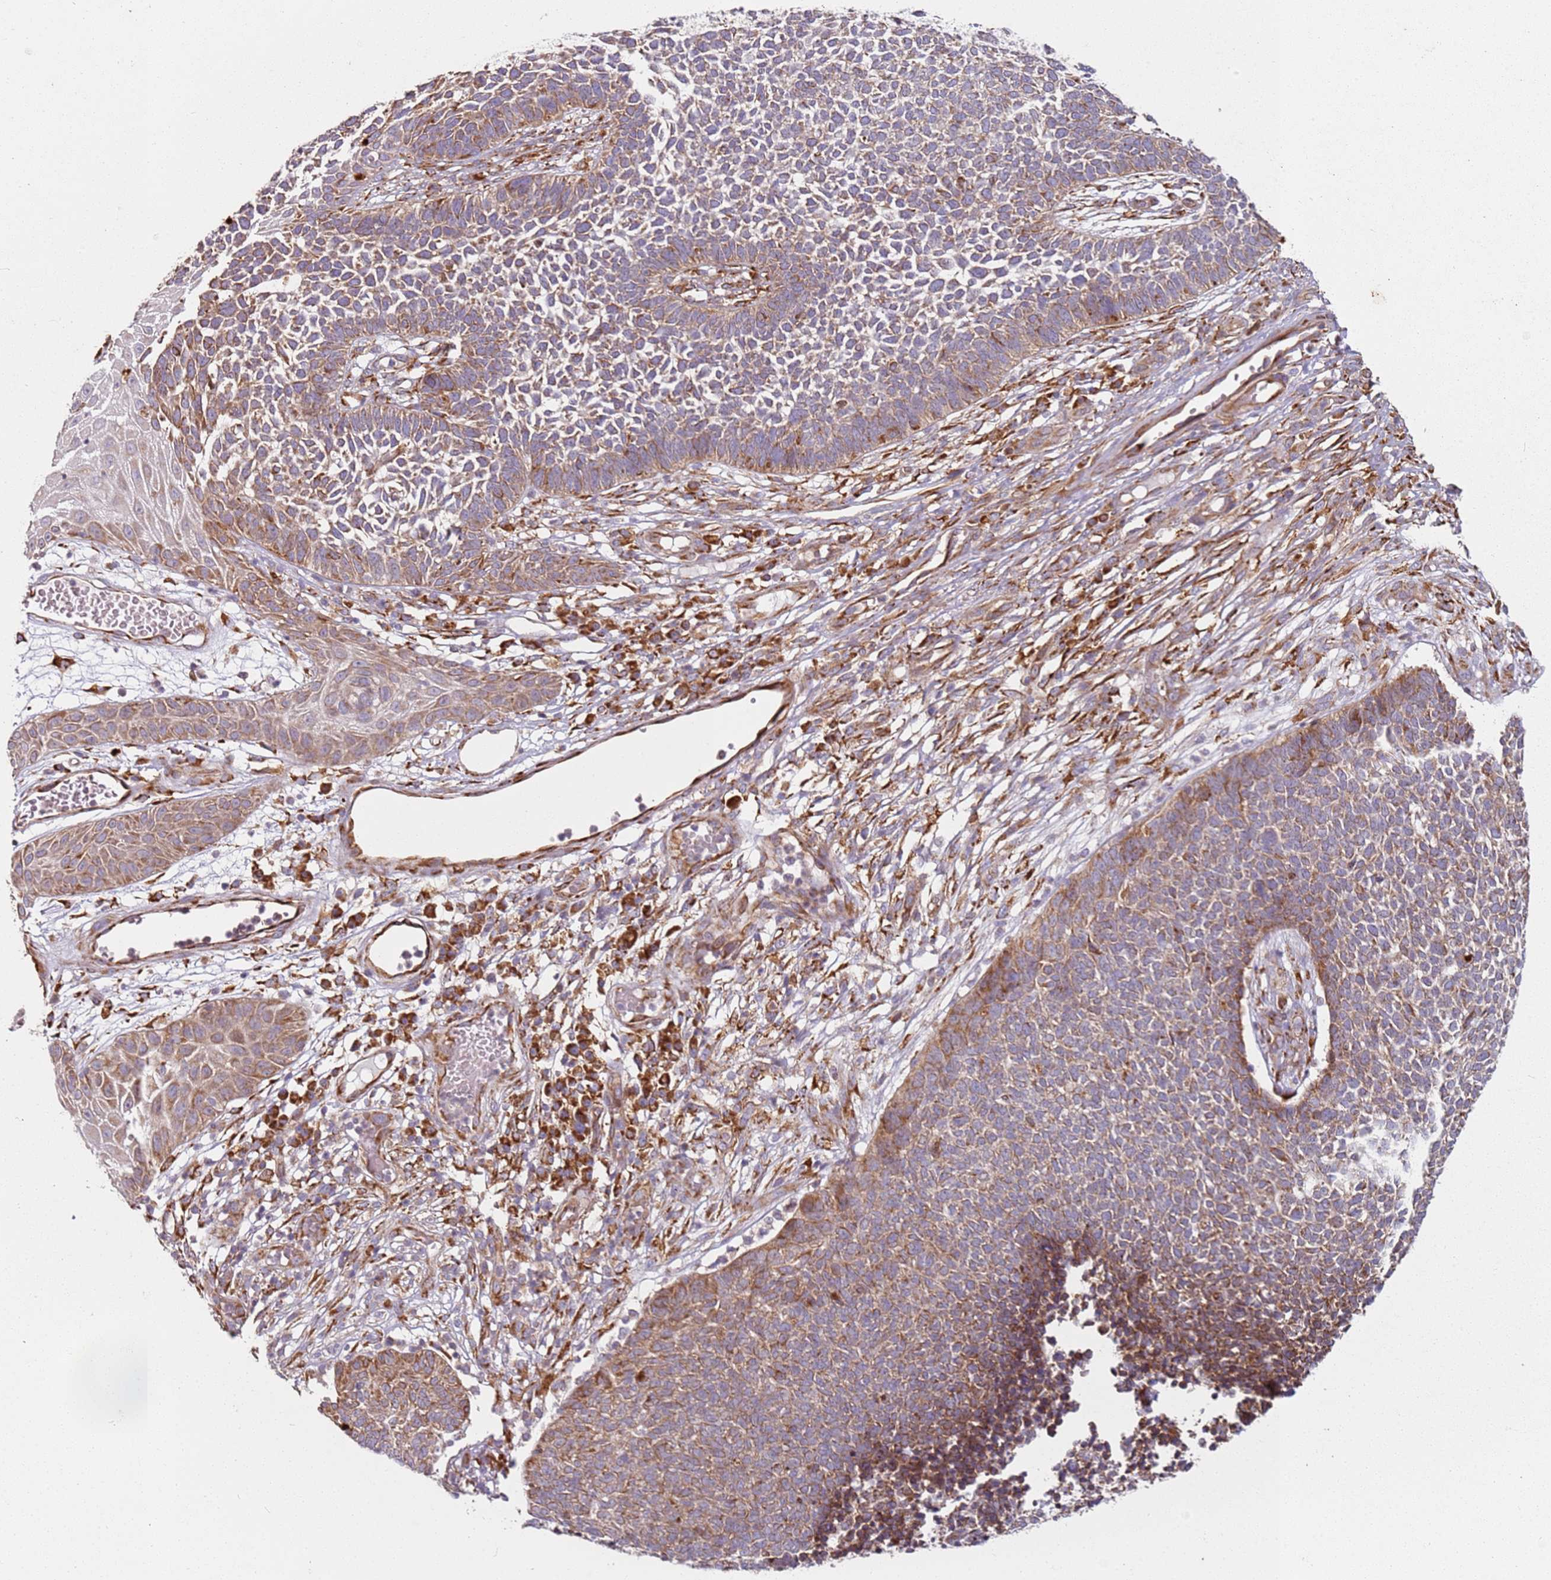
{"staining": {"intensity": "moderate", "quantity": ">75%", "location": "cytoplasmic/membranous"}, "tissue": "skin cancer", "cell_type": "Tumor cells", "image_type": "cancer", "snomed": [{"axis": "morphology", "description": "Basal cell carcinoma"}, {"axis": "topography", "description": "Skin"}], "caption": "Skin basal cell carcinoma stained for a protein (brown) shows moderate cytoplasmic/membranous positive staining in about >75% of tumor cells.", "gene": "ARFRP1", "patient": {"sex": "female", "age": 84}}